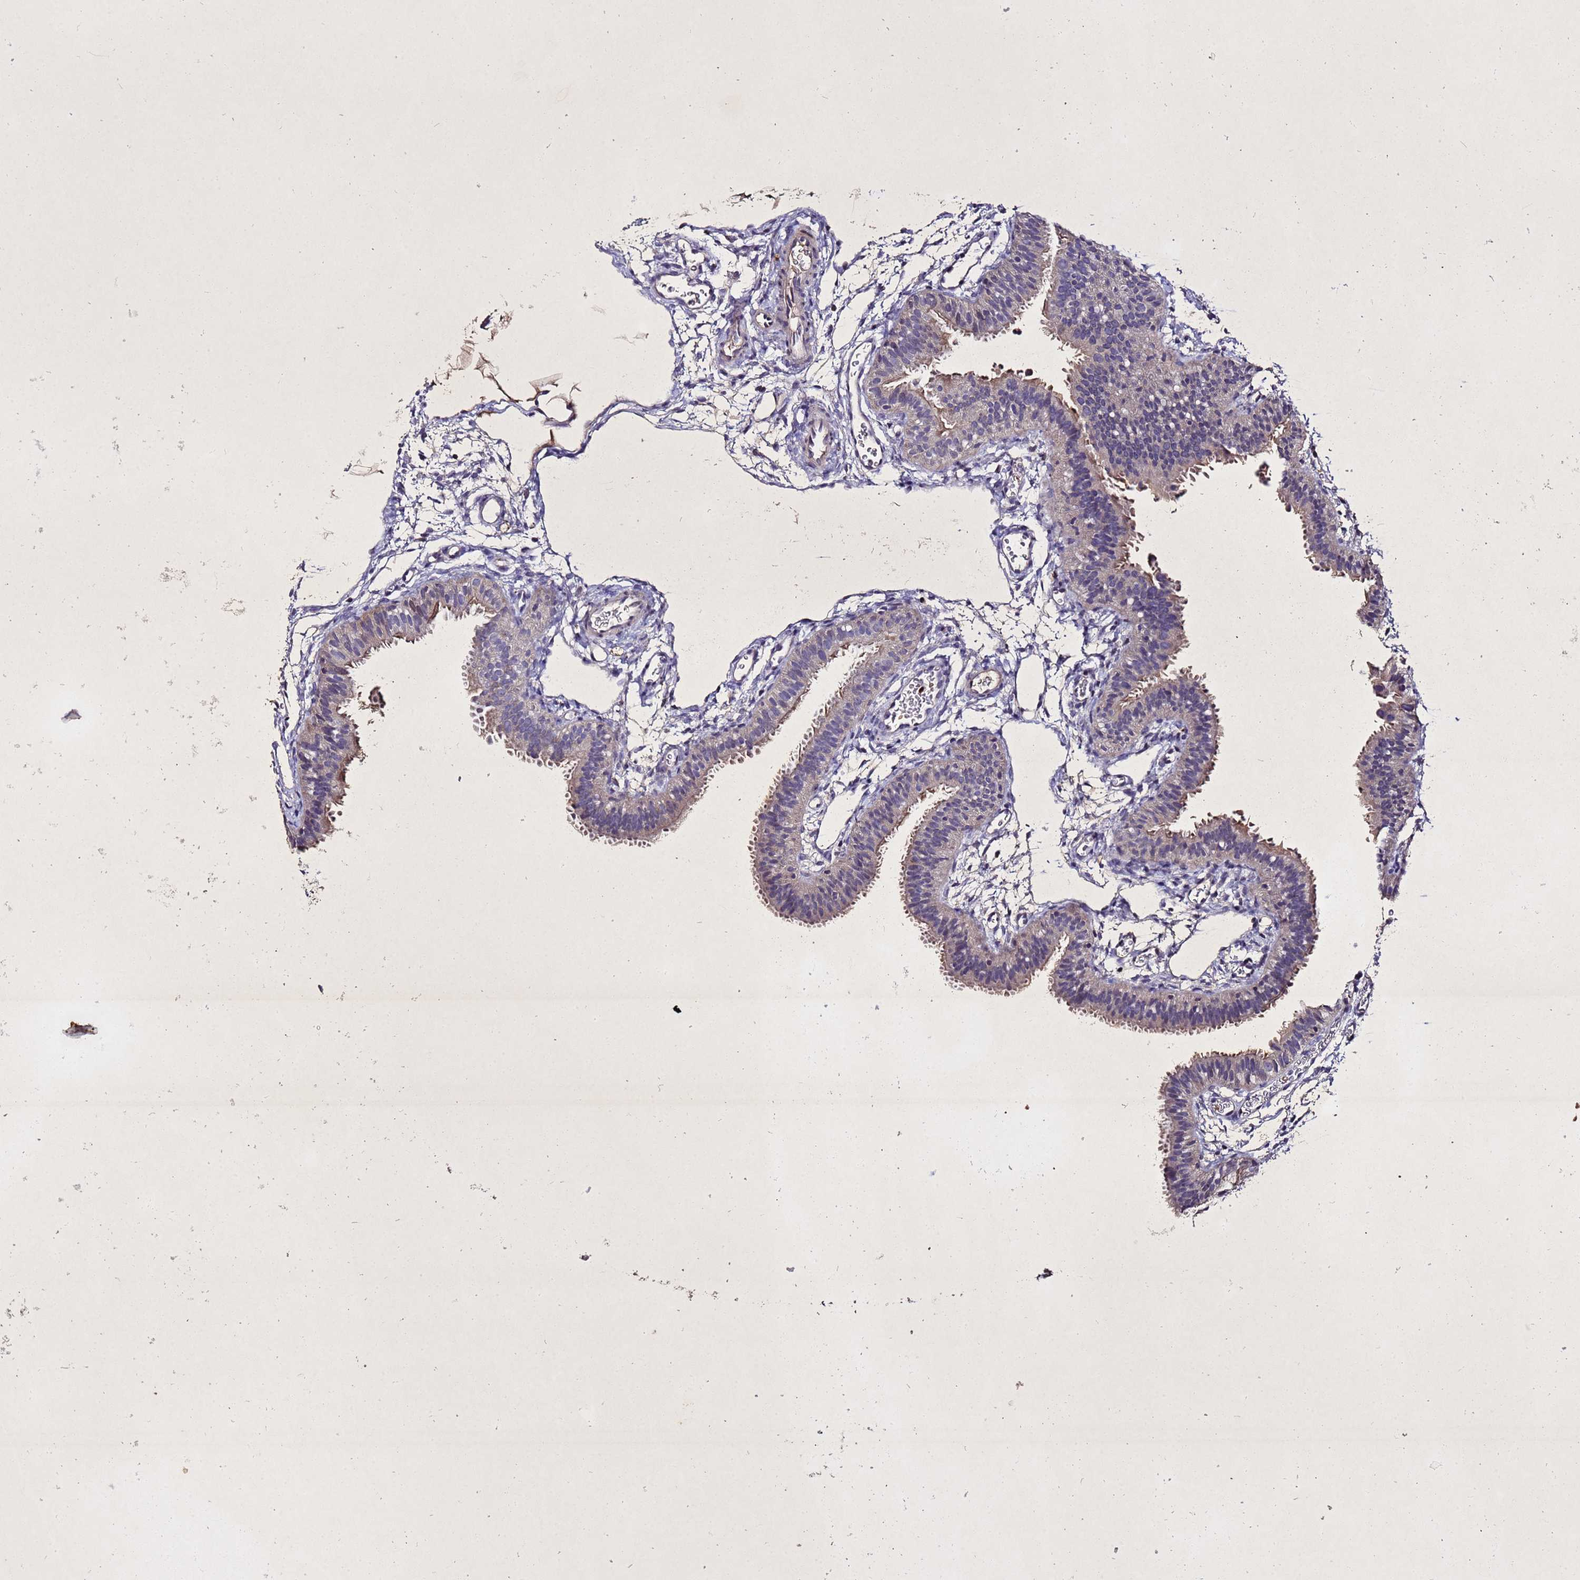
{"staining": {"intensity": "weak", "quantity": "25%-75%", "location": "cytoplasmic/membranous"}, "tissue": "fallopian tube", "cell_type": "Glandular cells", "image_type": "normal", "snomed": [{"axis": "morphology", "description": "Normal tissue, NOS"}, {"axis": "topography", "description": "Fallopian tube"}], "caption": "Immunohistochemical staining of benign human fallopian tube shows 25%-75% levels of weak cytoplasmic/membranous protein staining in about 25%-75% of glandular cells. (Brightfield microscopy of DAB IHC at high magnification).", "gene": "SV2B", "patient": {"sex": "female", "age": 35}}